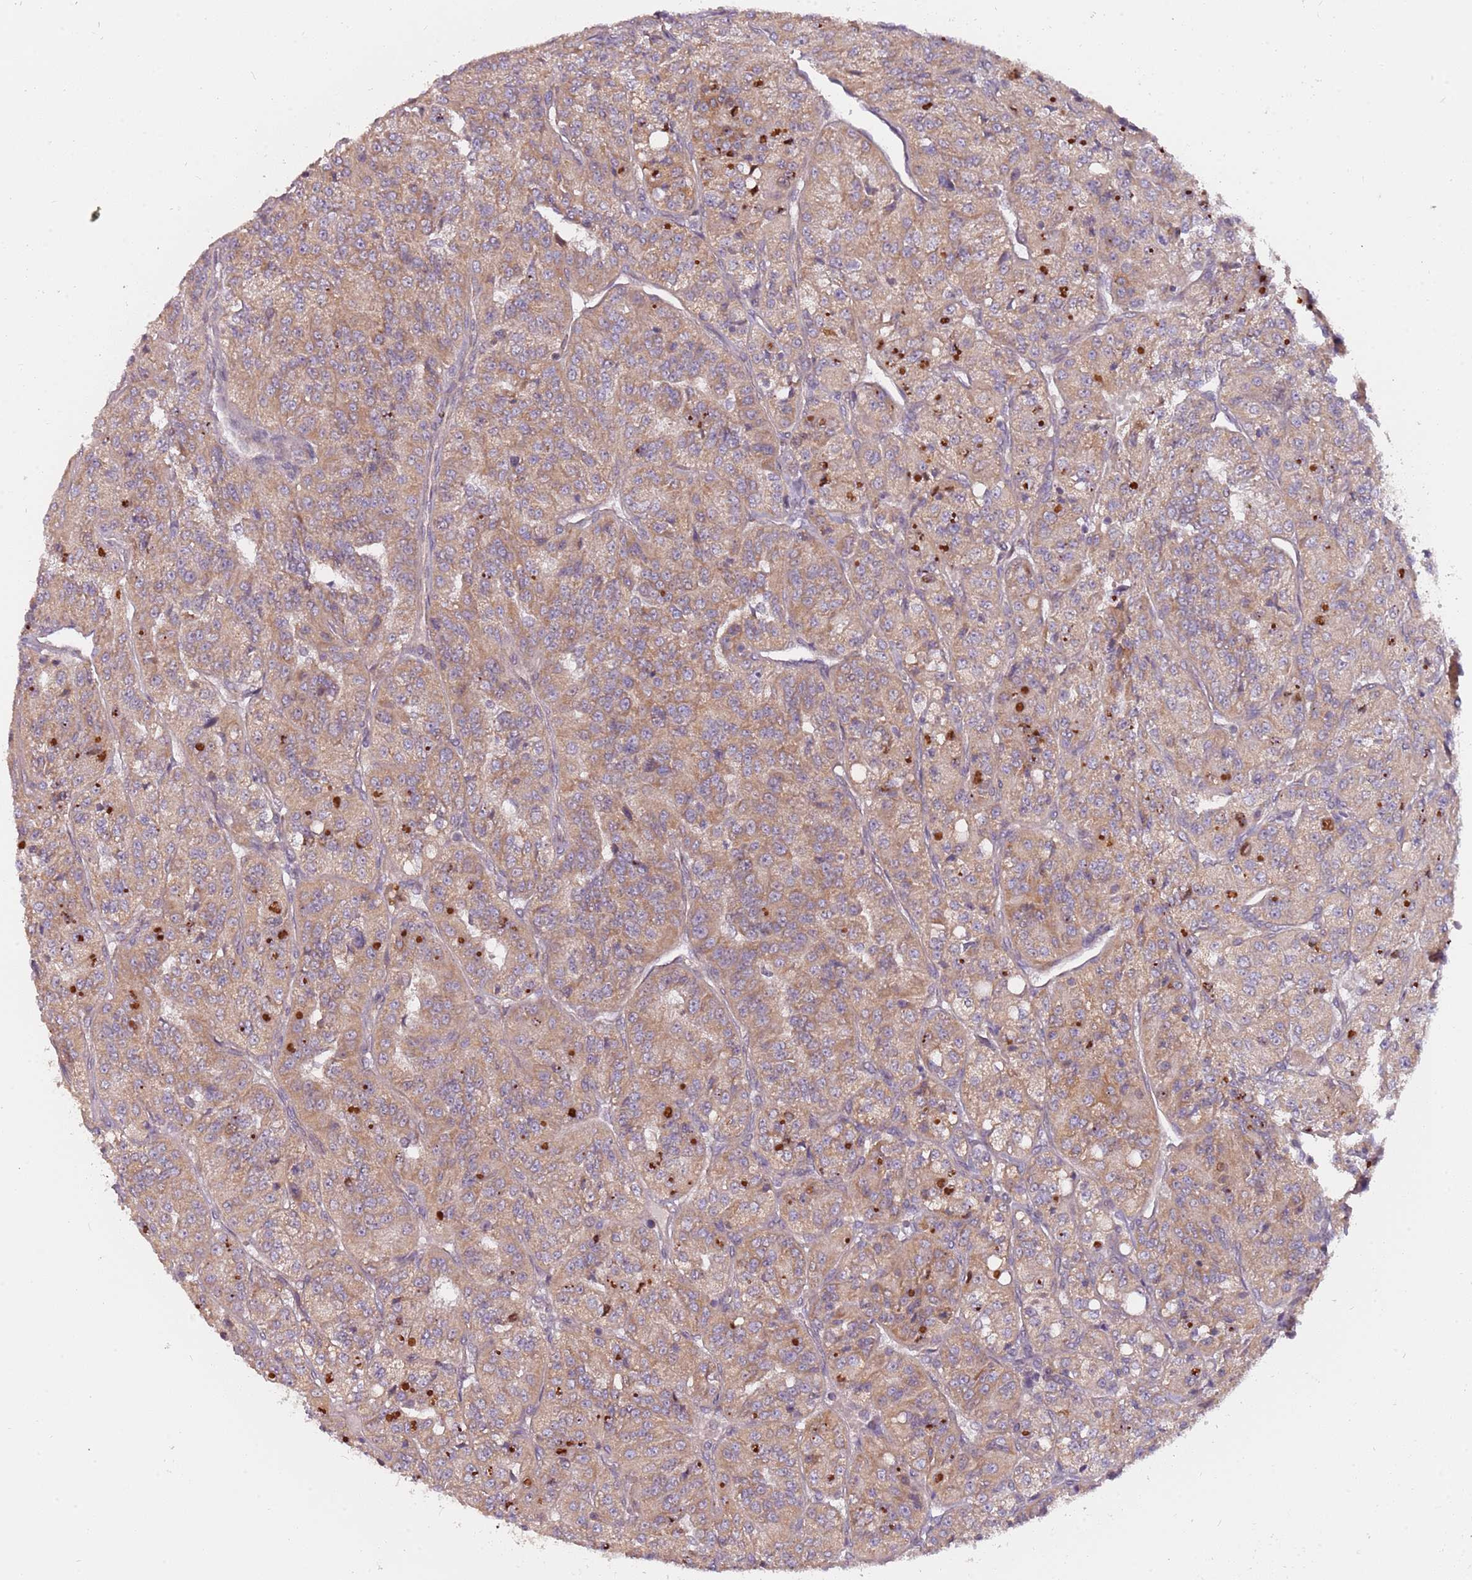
{"staining": {"intensity": "moderate", "quantity": ">75%", "location": "cytoplasmic/membranous"}, "tissue": "renal cancer", "cell_type": "Tumor cells", "image_type": "cancer", "snomed": [{"axis": "morphology", "description": "Adenocarcinoma, NOS"}, {"axis": "topography", "description": "Kidney"}], "caption": "The photomicrograph shows a brown stain indicating the presence of a protein in the cytoplasmic/membranous of tumor cells in renal cancer. (Brightfield microscopy of DAB IHC at high magnification).", "gene": "RNF181", "patient": {"sex": "female", "age": 63}}